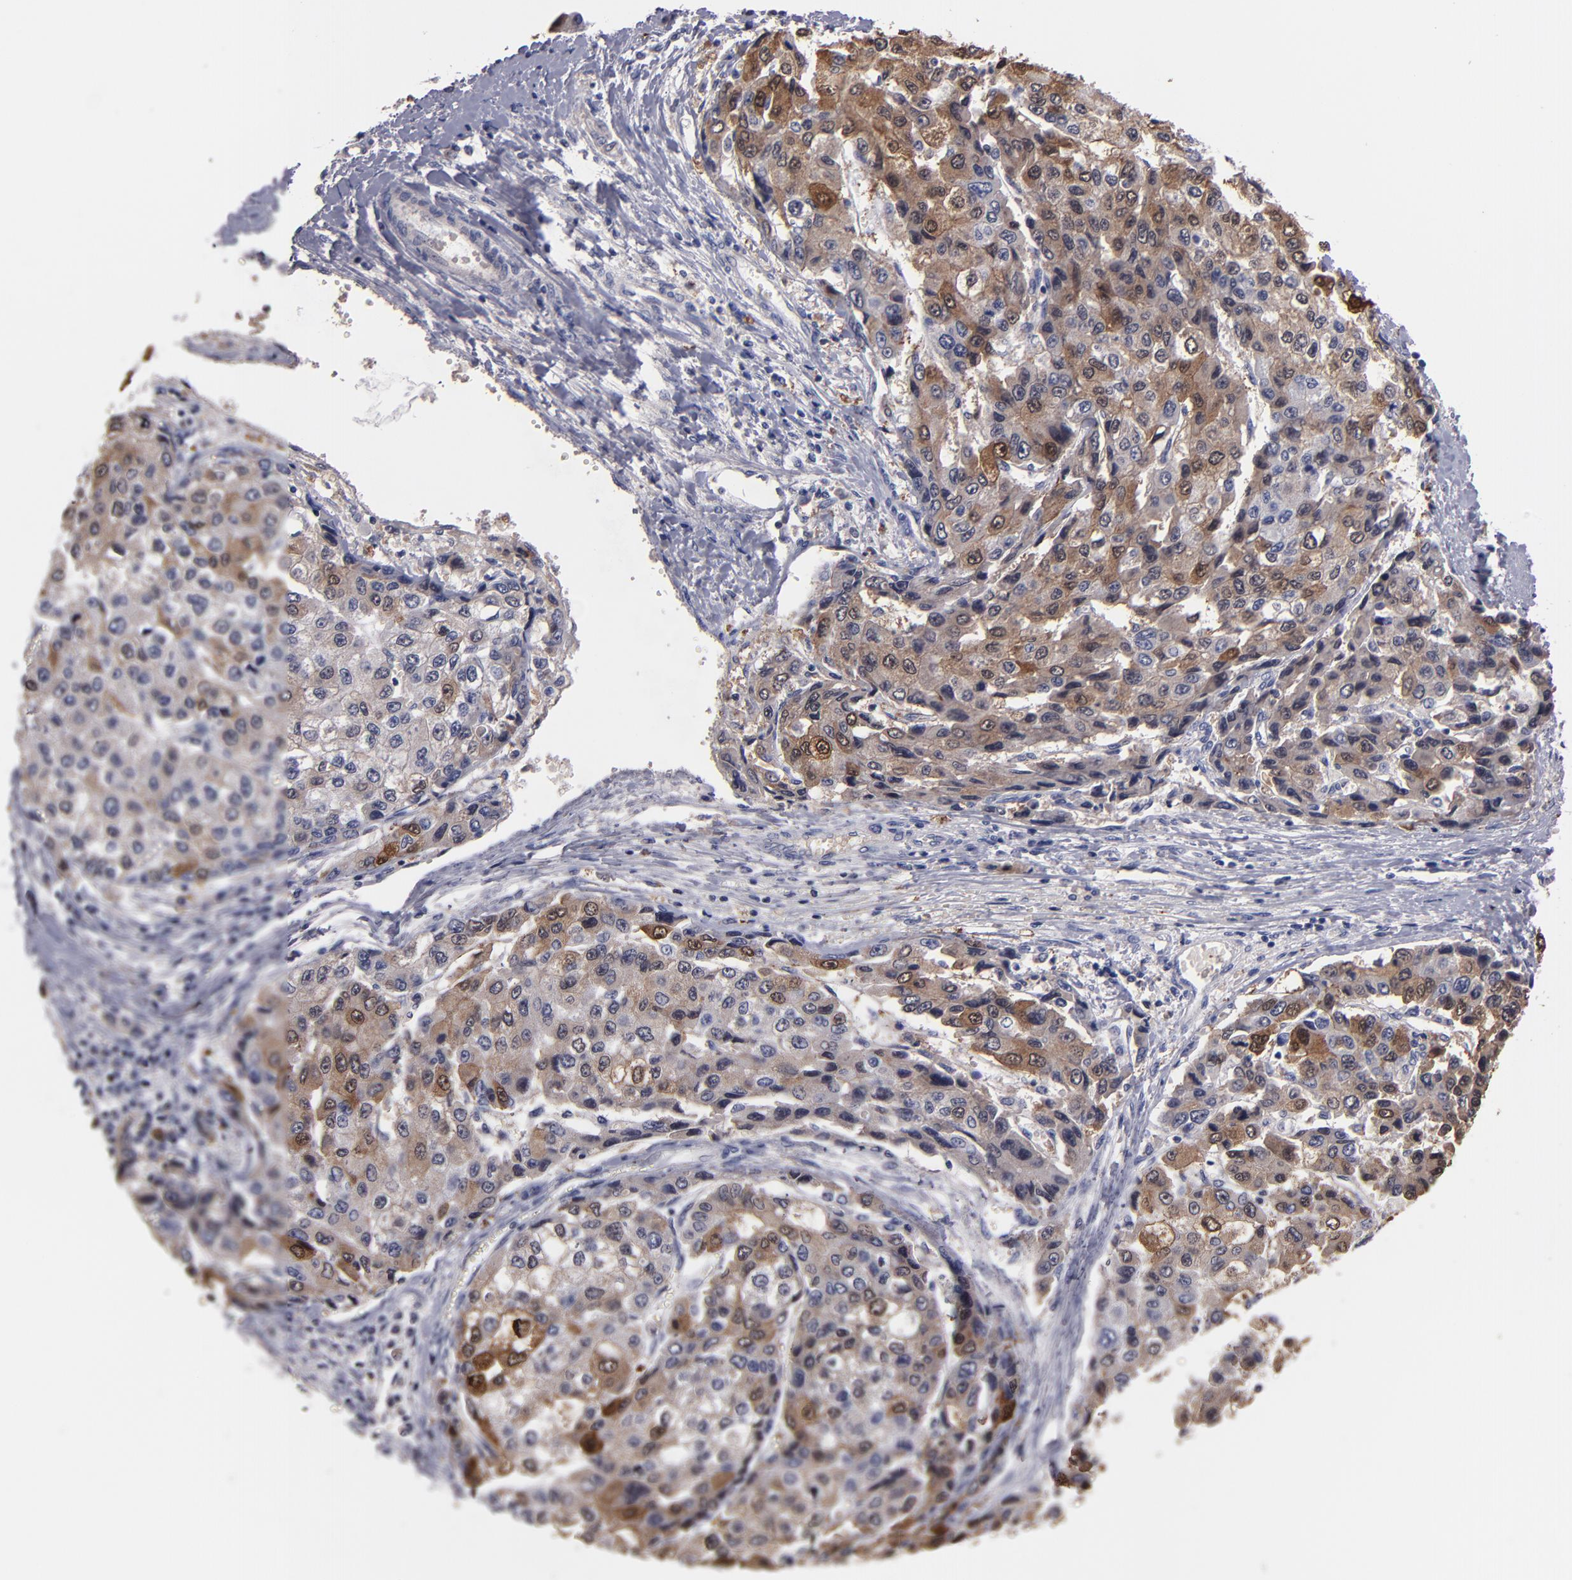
{"staining": {"intensity": "moderate", "quantity": "25%-75%", "location": "cytoplasmic/membranous,nuclear"}, "tissue": "liver cancer", "cell_type": "Tumor cells", "image_type": "cancer", "snomed": [{"axis": "morphology", "description": "Carcinoma, Hepatocellular, NOS"}, {"axis": "topography", "description": "Liver"}], "caption": "IHC of human liver cancer (hepatocellular carcinoma) shows medium levels of moderate cytoplasmic/membranous and nuclear positivity in about 25%-75% of tumor cells.", "gene": "S100A1", "patient": {"sex": "female", "age": 66}}